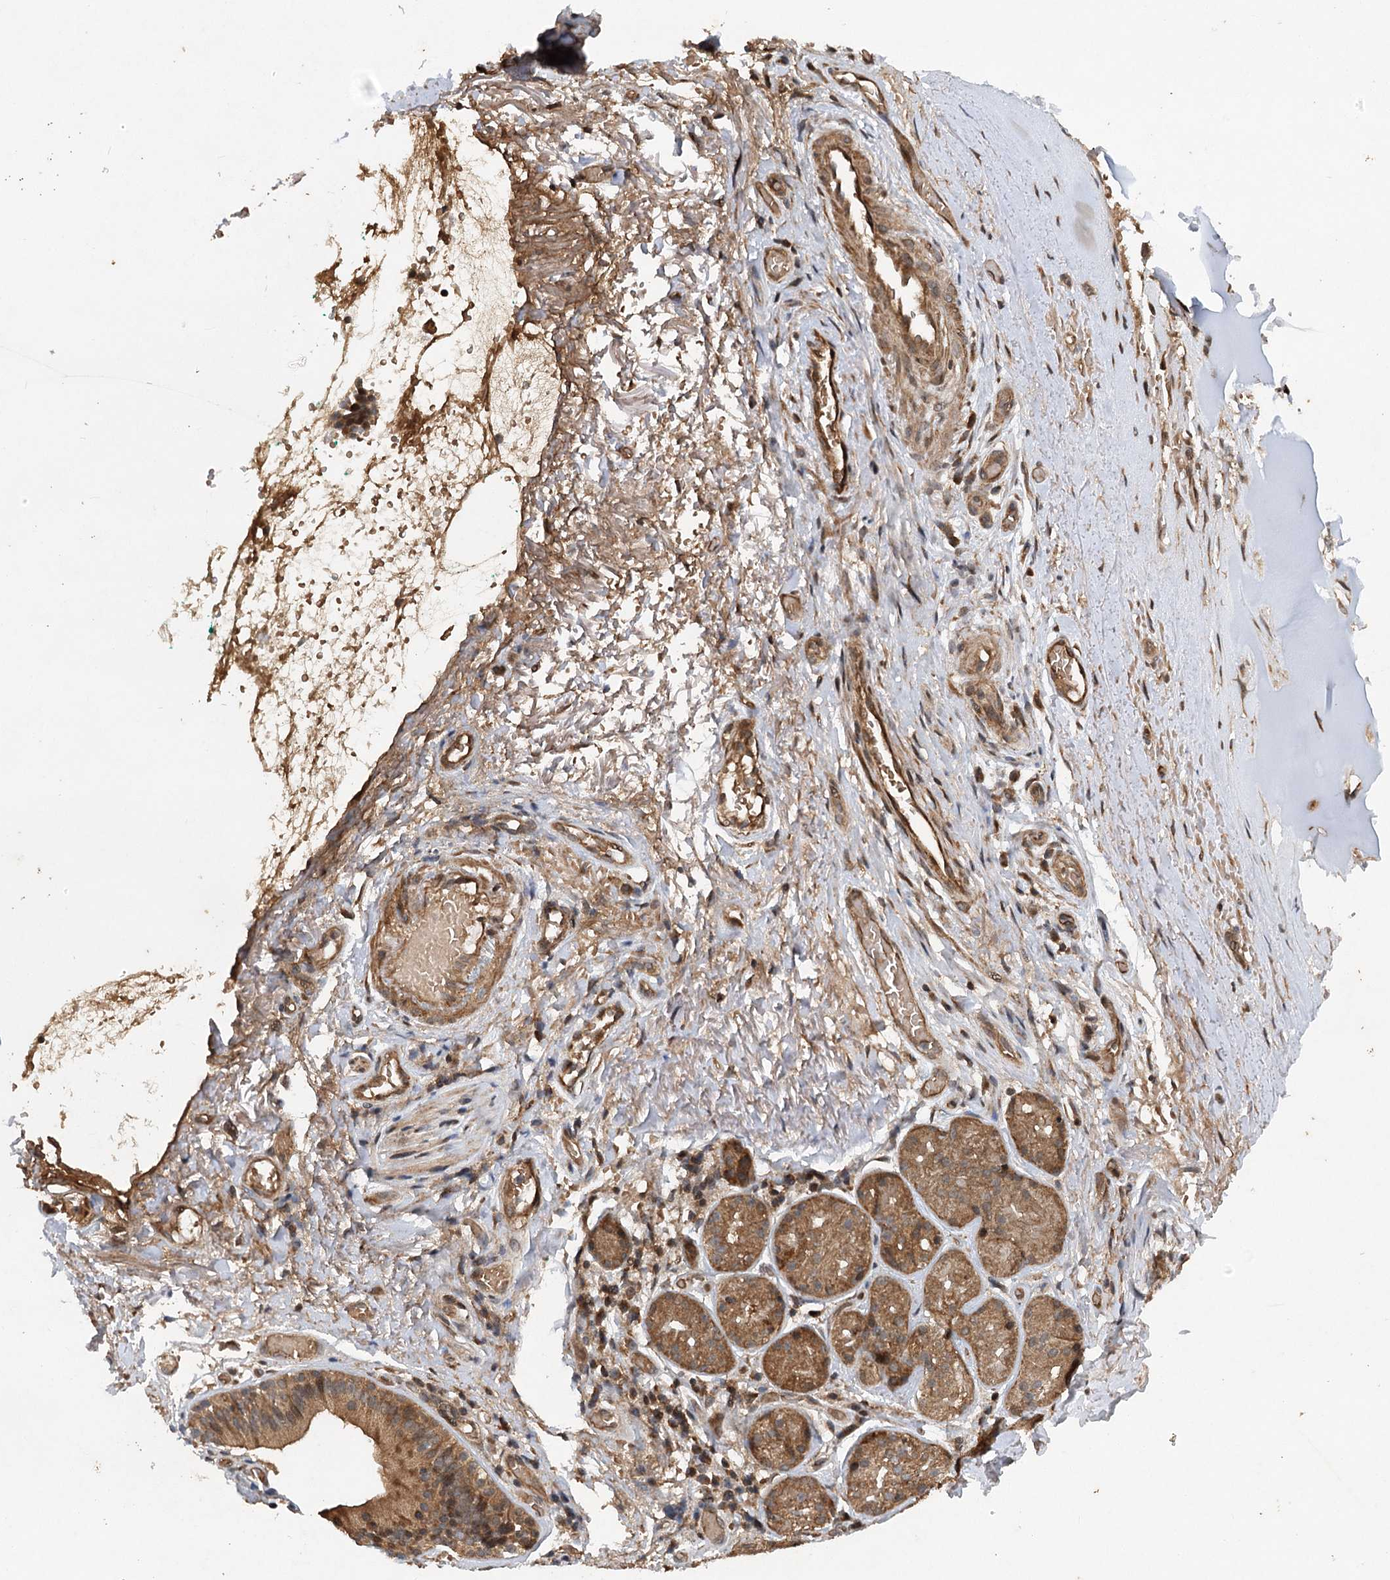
{"staining": {"intensity": "moderate", "quantity": ">75%", "location": "cytoplasmic/membranous"}, "tissue": "soft tissue", "cell_type": "Fibroblasts", "image_type": "normal", "snomed": [{"axis": "morphology", "description": "Normal tissue, NOS"}, {"axis": "morphology", "description": "Basal cell carcinoma"}, {"axis": "topography", "description": "Cartilage tissue"}, {"axis": "topography", "description": "Nasopharynx"}, {"axis": "topography", "description": "Oral tissue"}], "caption": "Immunohistochemistry (IHC) of unremarkable soft tissue displays medium levels of moderate cytoplasmic/membranous positivity in approximately >75% of fibroblasts. (IHC, brightfield microscopy, high magnification).", "gene": "INSIG2", "patient": {"sex": "female", "age": 77}}